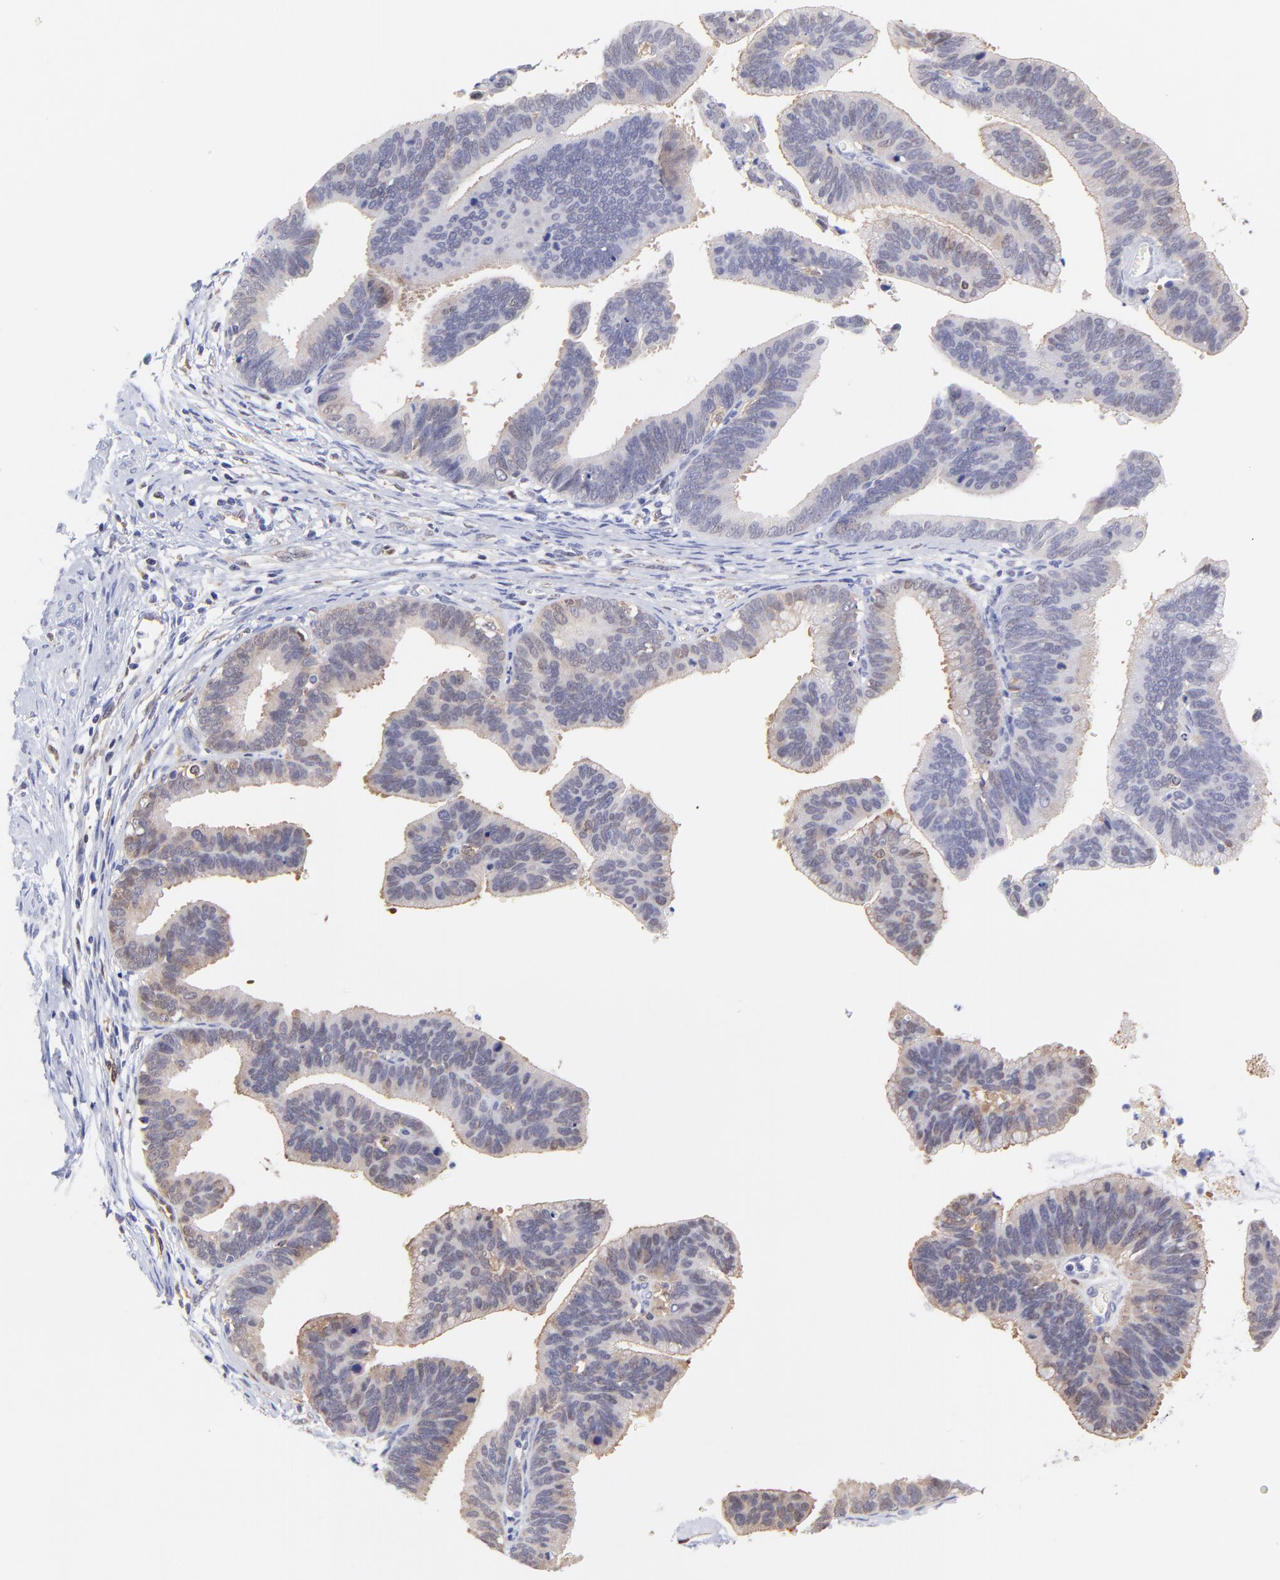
{"staining": {"intensity": "weak", "quantity": "<25%", "location": "nuclear"}, "tissue": "cervical cancer", "cell_type": "Tumor cells", "image_type": "cancer", "snomed": [{"axis": "morphology", "description": "Adenocarcinoma, NOS"}, {"axis": "topography", "description": "Cervix"}], "caption": "Cervical adenocarcinoma was stained to show a protein in brown. There is no significant expression in tumor cells. Brightfield microscopy of immunohistochemistry stained with DAB (3,3'-diaminobenzidine) (brown) and hematoxylin (blue), captured at high magnification.", "gene": "HYAL1", "patient": {"sex": "female", "age": 47}}